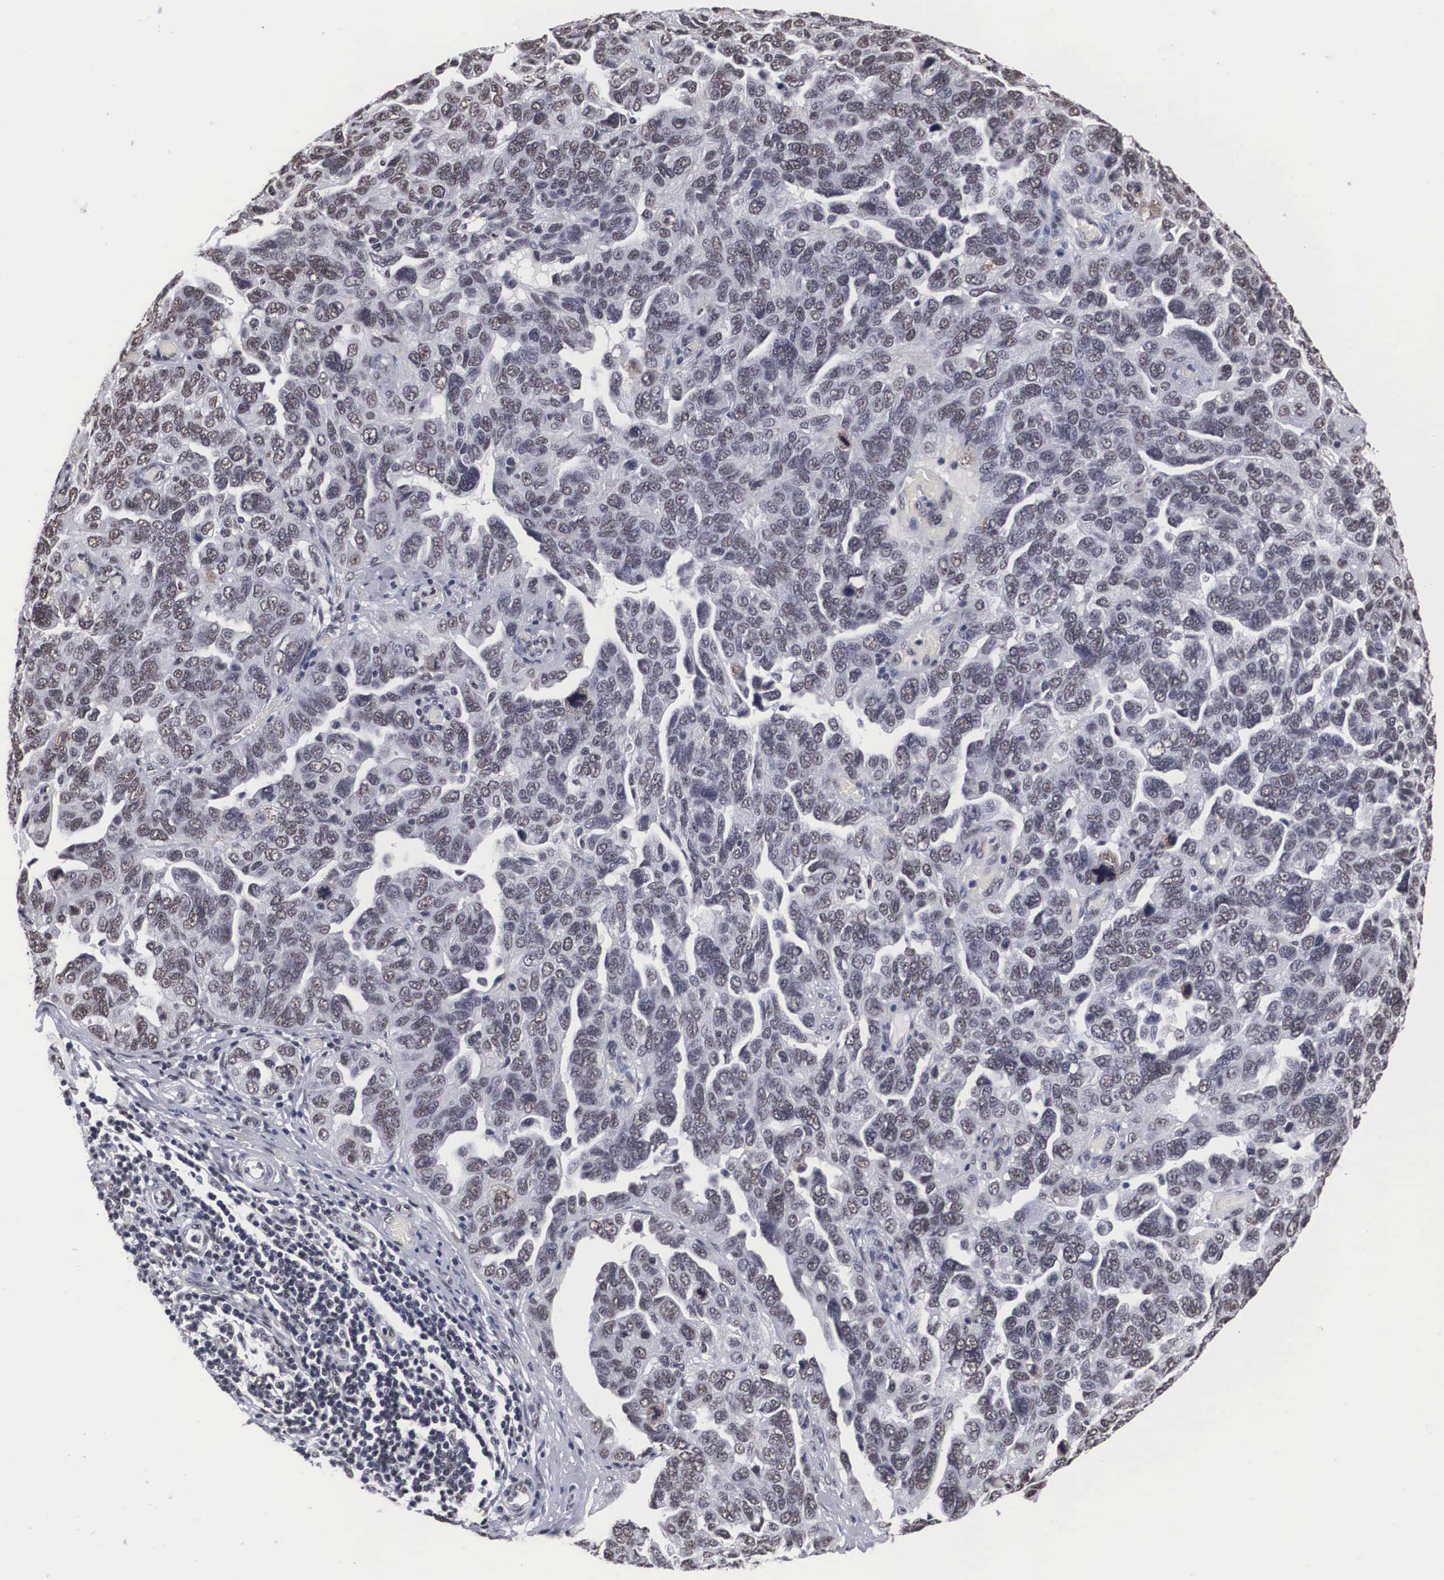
{"staining": {"intensity": "weak", "quantity": ">75%", "location": "nuclear"}, "tissue": "ovarian cancer", "cell_type": "Tumor cells", "image_type": "cancer", "snomed": [{"axis": "morphology", "description": "Cystadenocarcinoma, serous, NOS"}, {"axis": "topography", "description": "Ovary"}], "caption": "This is a micrograph of immunohistochemistry staining of serous cystadenocarcinoma (ovarian), which shows weak expression in the nuclear of tumor cells.", "gene": "ACIN1", "patient": {"sex": "female", "age": 64}}